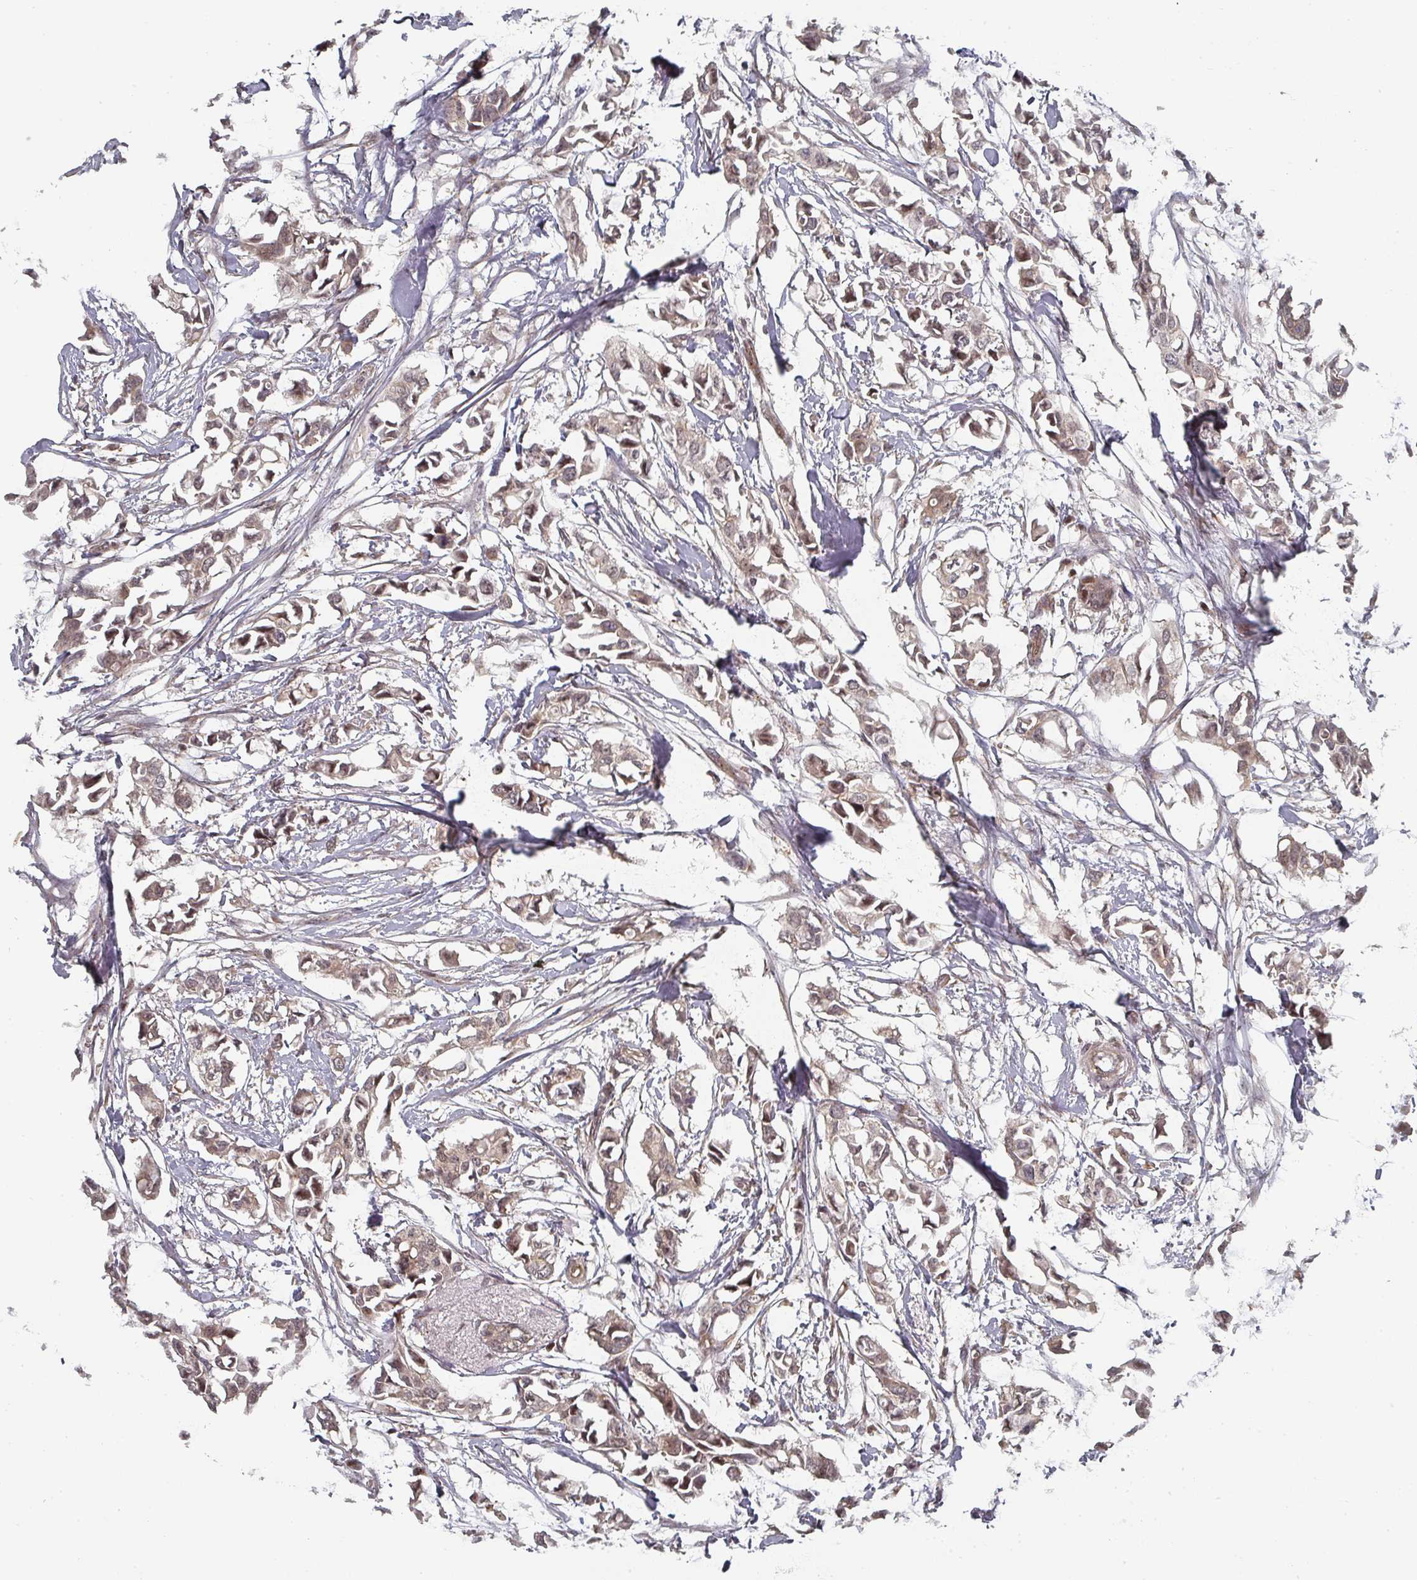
{"staining": {"intensity": "weak", "quantity": ">75%", "location": "cytoplasmic/membranous,nuclear"}, "tissue": "breast cancer", "cell_type": "Tumor cells", "image_type": "cancer", "snomed": [{"axis": "morphology", "description": "Duct carcinoma"}, {"axis": "topography", "description": "Breast"}], "caption": "High-magnification brightfield microscopy of breast cancer stained with DAB (3,3'-diaminobenzidine) (brown) and counterstained with hematoxylin (blue). tumor cells exhibit weak cytoplasmic/membranous and nuclear positivity is seen in about>75% of cells.", "gene": "KIF1C", "patient": {"sex": "female", "age": 41}}